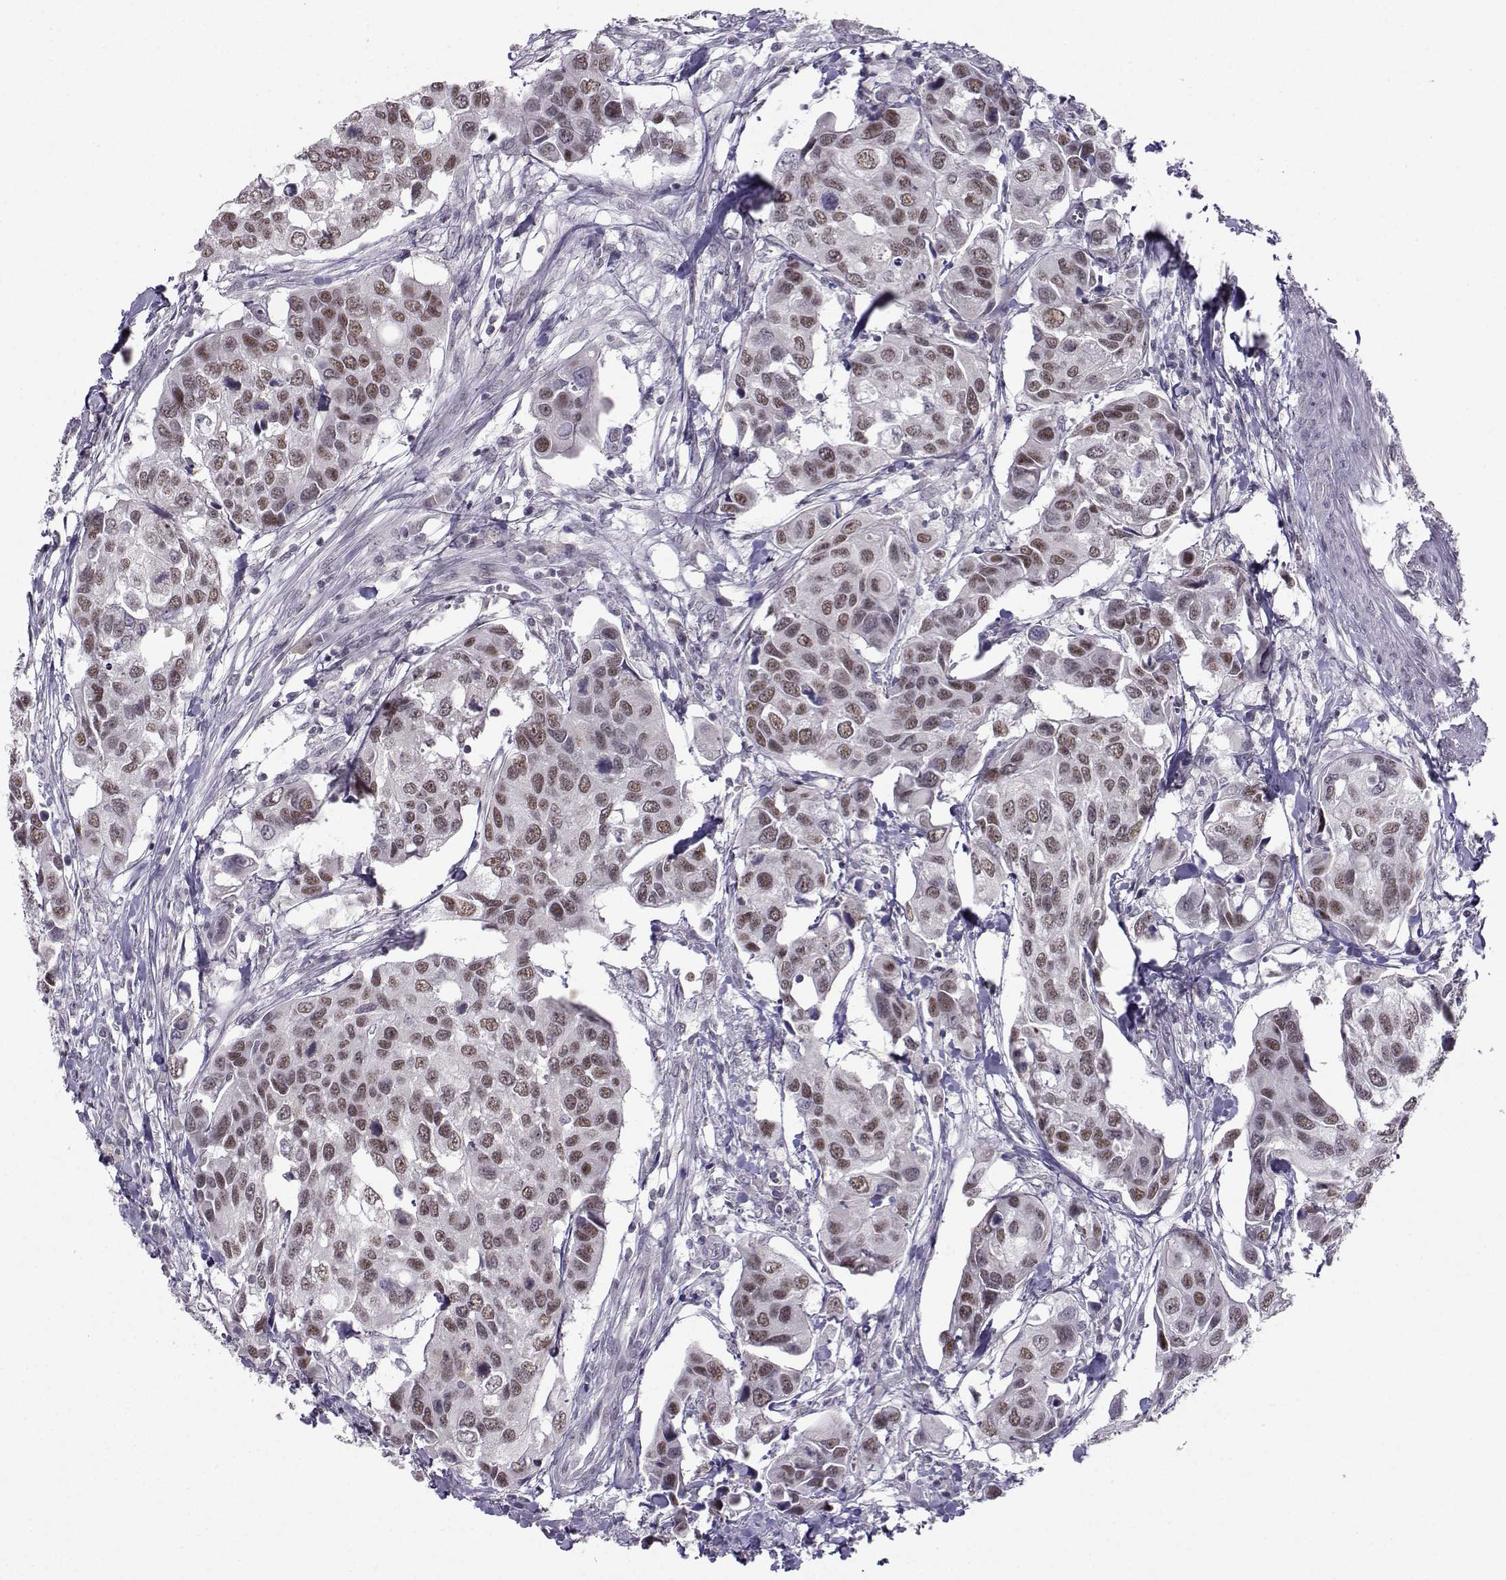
{"staining": {"intensity": "moderate", "quantity": "25%-75%", "location": "nuclear"}, "tissue": "urothelial cancer", "cell_type": "Tumor cells", "image_type": "cancer", "snomed": [{"axis": "morphology", "description": "Urothelial carcinoma, High grade"}, {"axis": "topography", "description": "Urinary bladder"}], "caption": "Protein expression analysis of human urothelial cancer reveals moderate nuclear expression in approximately 25%-75% of tumor cells.", "gene": "LIN28A", "patient": {"sex": "male", "age": 60}}